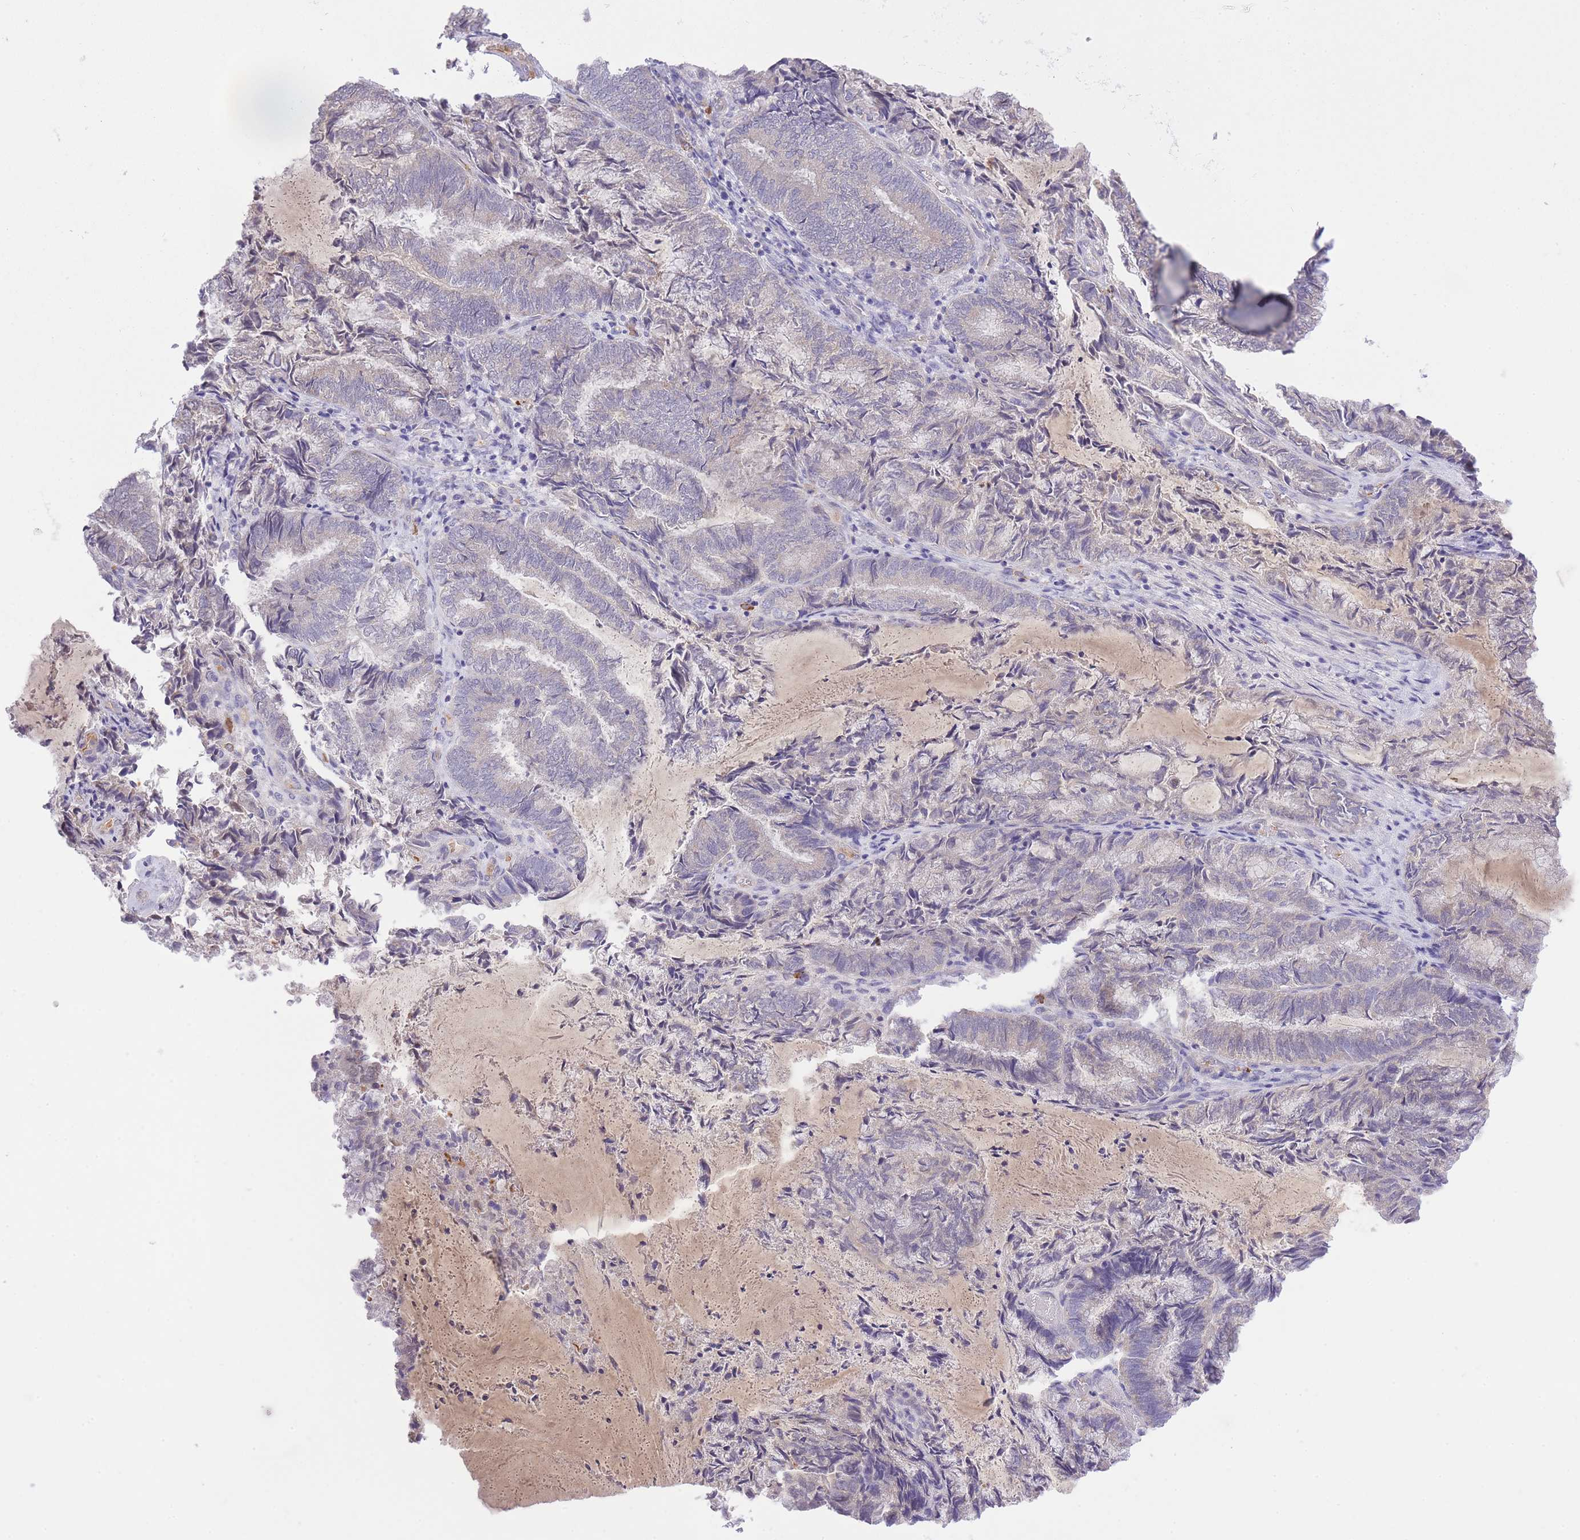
{"staining": {"intensity": "negative", "quantity": "none", "location": "none"}, "tissue": "endometrial cancer", "cell_type": "Tumor cells", "image_type": "cancer", "snomed": [{"axis": "morphology", "description": "Adenocarcinoma, NOS"}, {"axis": "topography", "description": "Endometrium"}], "caption": "Immunohistochemical staining of human endometrial cancer (adenocarcinoma) demonstrates no significant staining in tumor cells.", "gene": "MEIOSIN", "patient": {"sex": "female", "age": 80}}